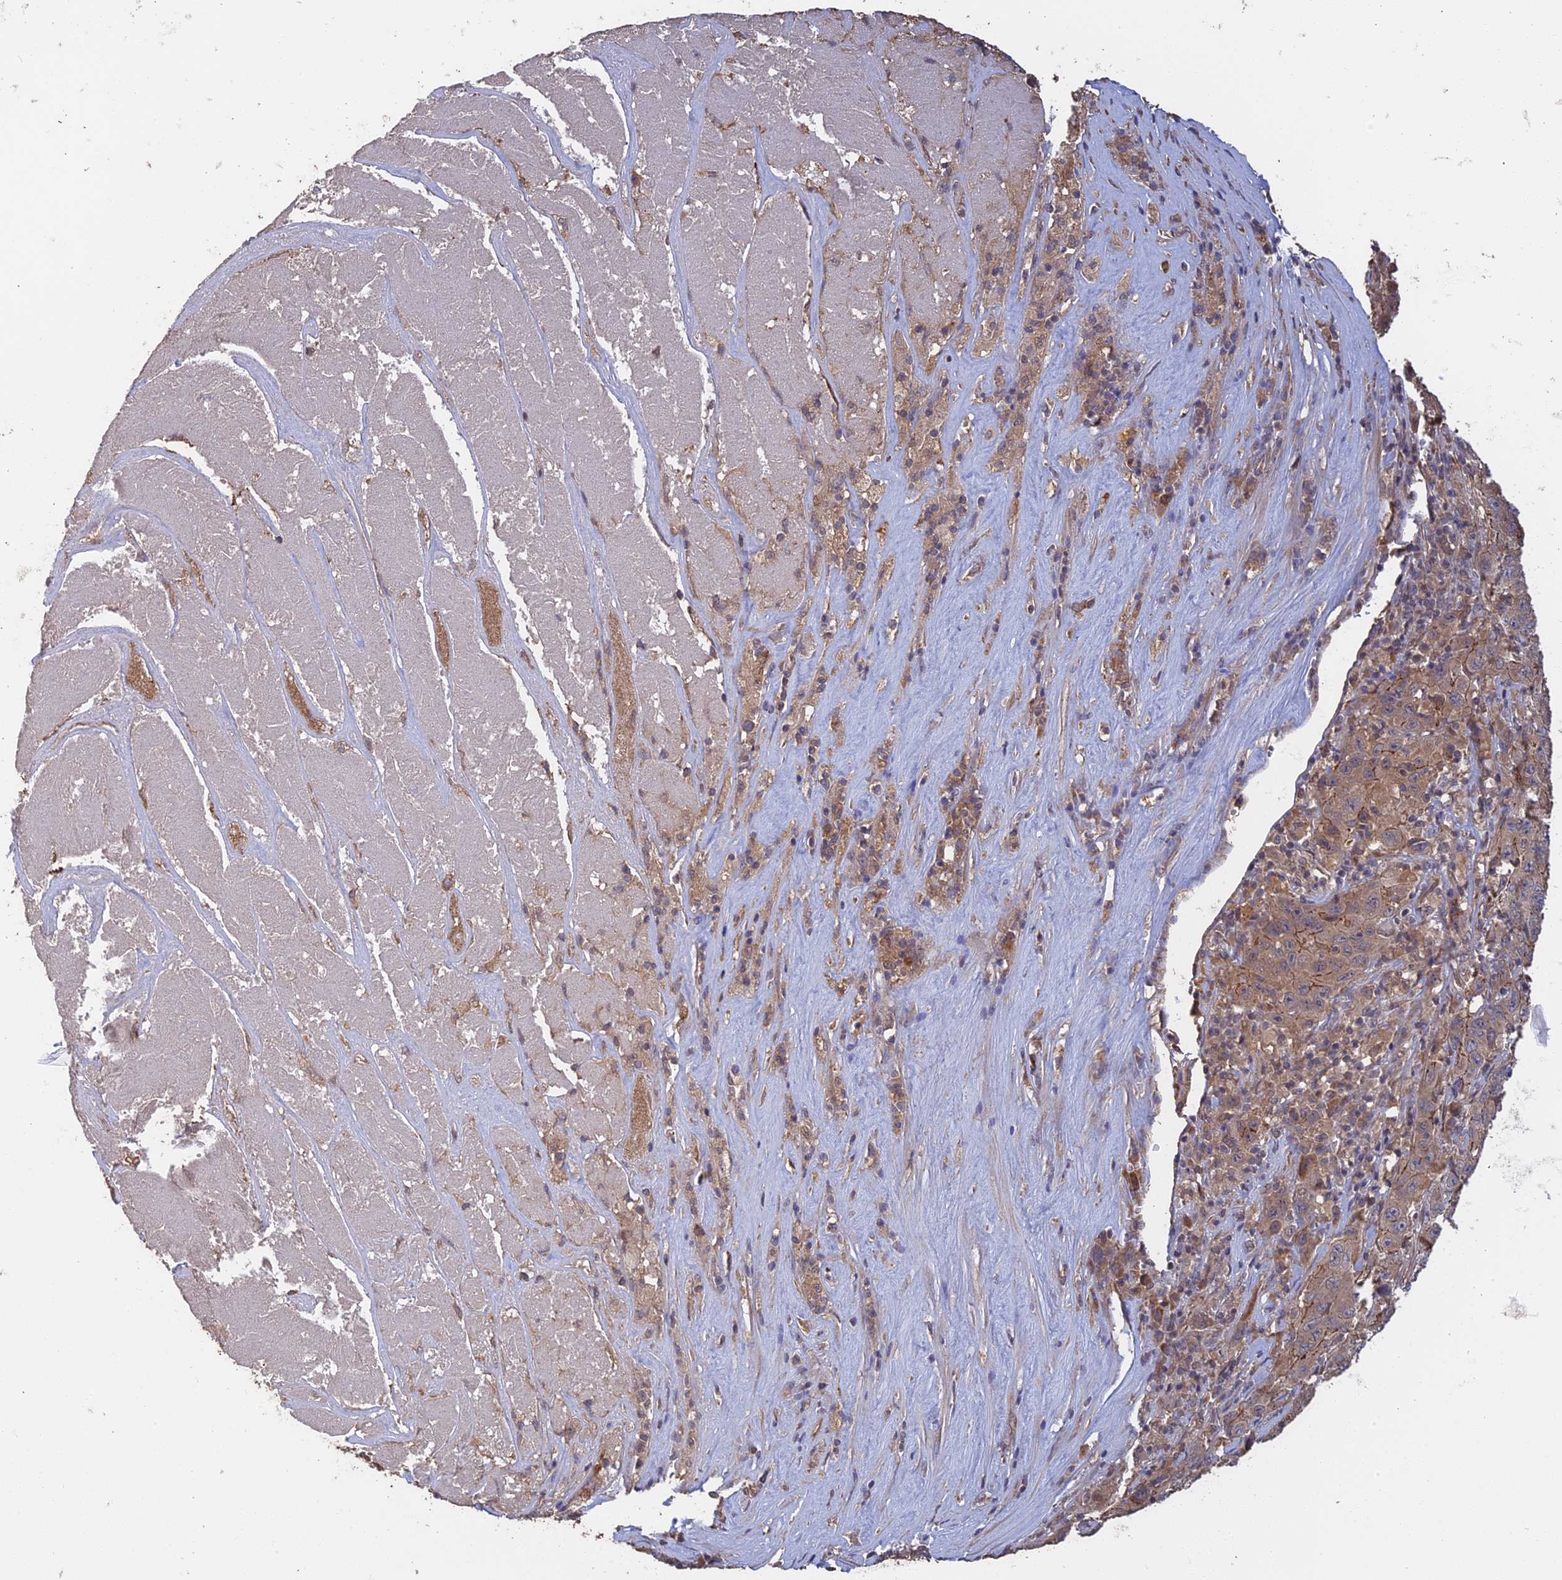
{"staining": {"intensity": "moderate", "quantity": "<25%", "location": "cytoplasmic/membranous"}, "tissue": "pancreatic cancer", "cell_type": "Tumor cells", "image_type": "cancer", "snomed": [{"axis": "morphology", "description": "Adenocarcinoma, NOS"}, {"axis": "topography", "description": "Pancreas"}], "caption": "Protein expression analysis of human pancreatic adenocarcinoma reveals moderate cytoplasmic/membranous expression in approximately <25% of tumor cells.", "gene": "ARHGAP40", "patient": {"sex": "male", "age": 63}}